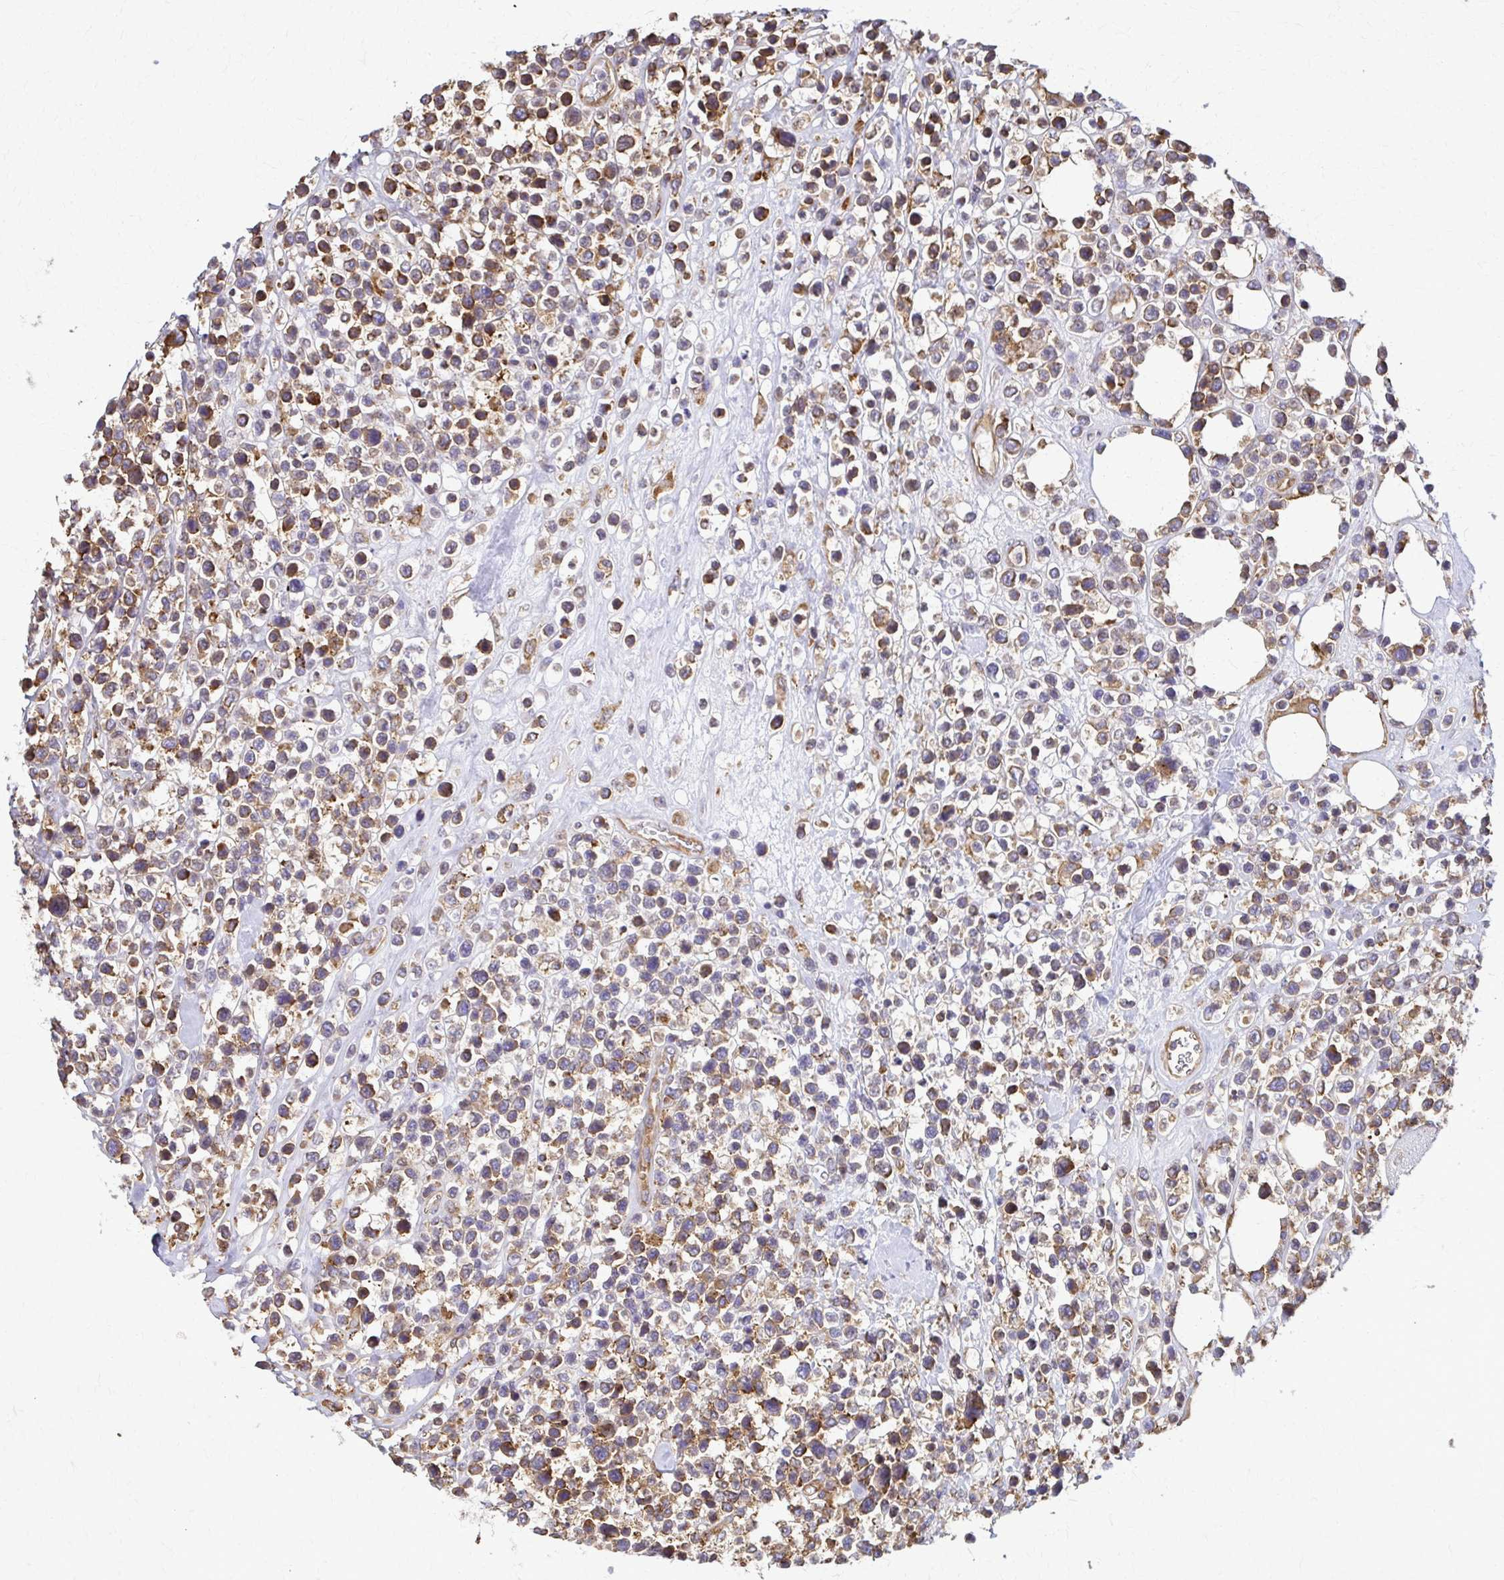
{"staining": {"intensity": "moderate", "quantity": ">75%", "location": "cytoplasmic/membranous"}, "tissue": "lymphoma", "cell_type": "Tumor cells", "image_type": "cancer", "snomed": [{"axis": "morphology", "description": "Malignant lymphoma, non-Hodgkin's type, Low grade"}, {"axis": "topography", "description": "Lymph node"}], "caption": "Human lymphoma stained with a brown dye demonstrates moderate cytoplasmic/membranous positive positivity in approximately >75% of tumor cells.", "gene": "WASF2", "patient": {"sex": "male", "age": 60}}